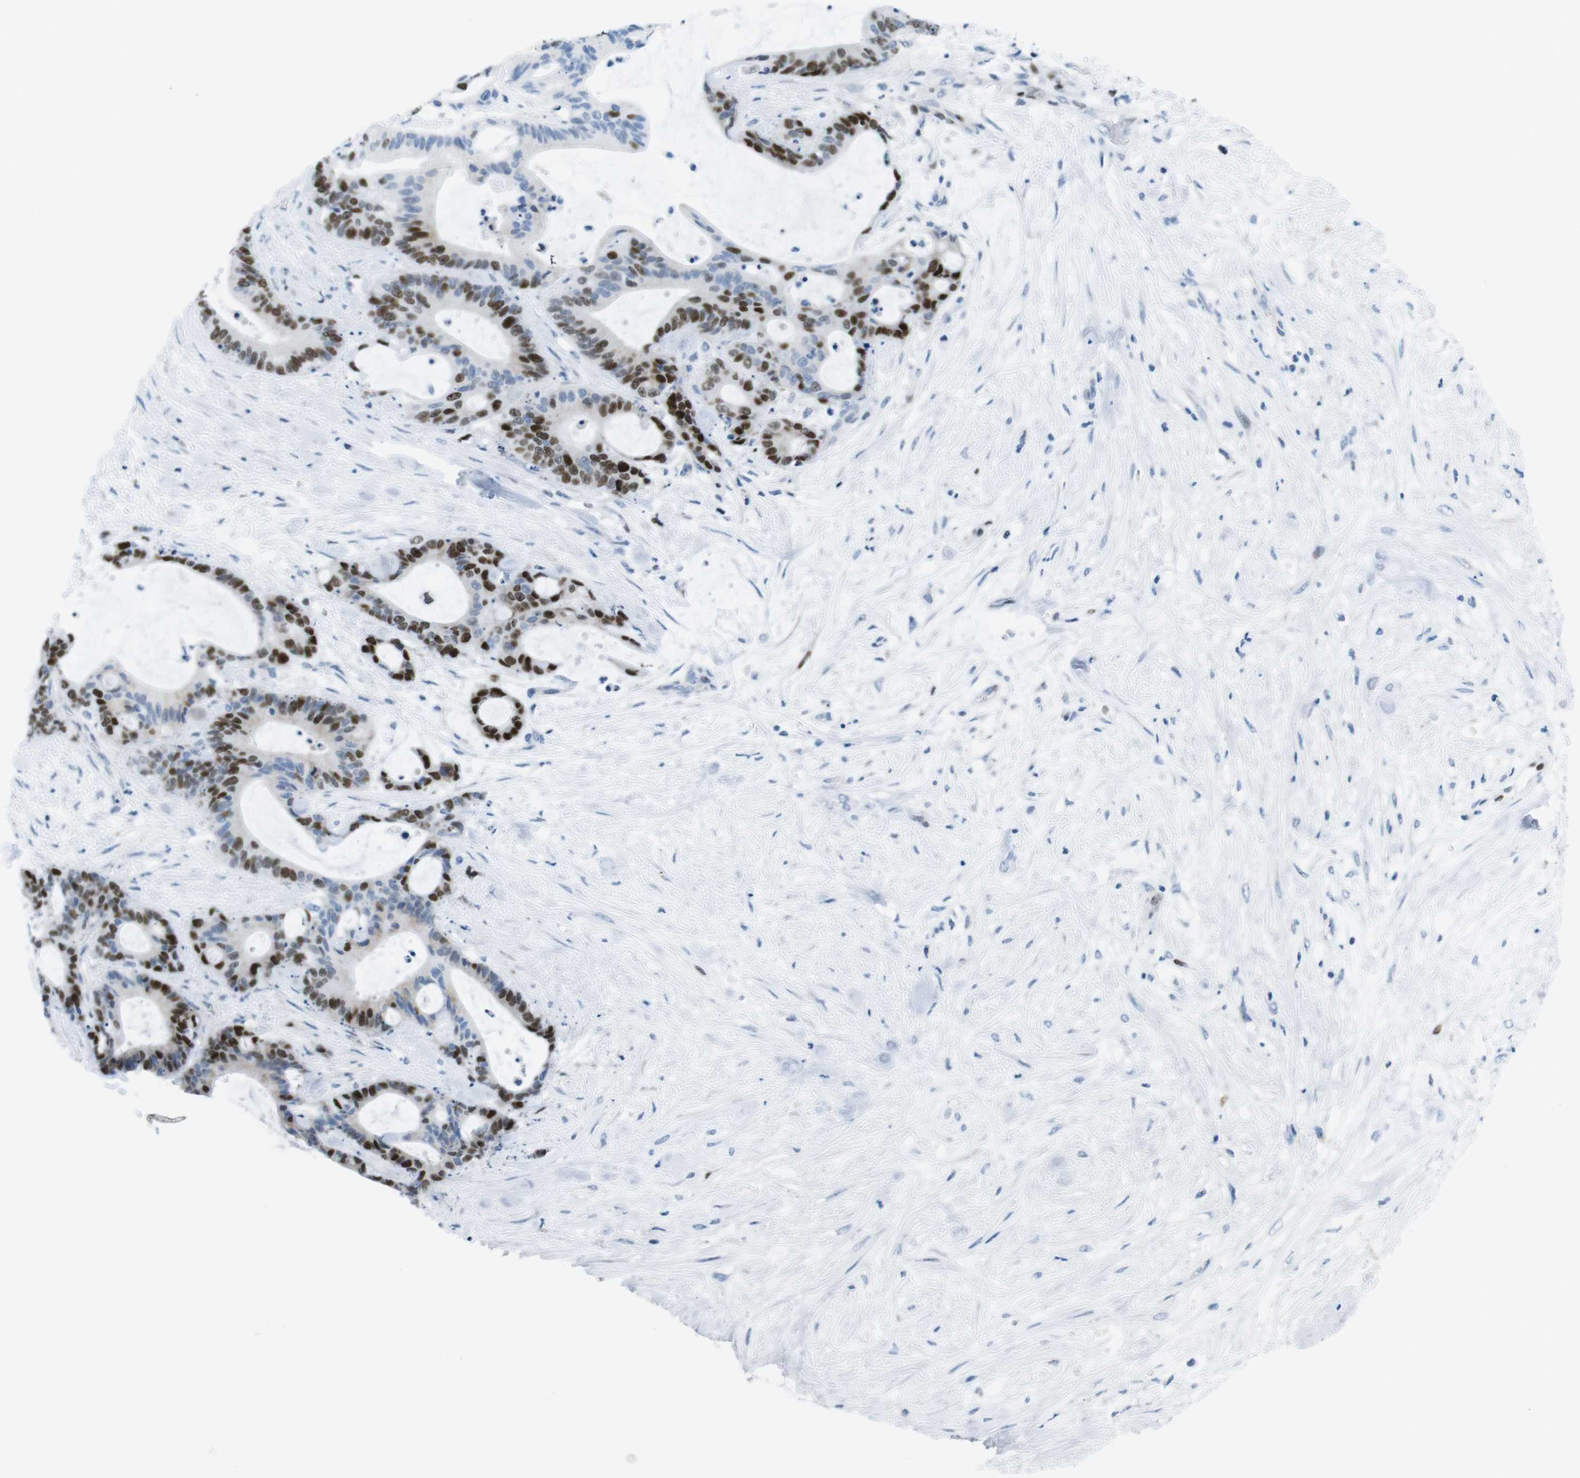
{"staining": {"intensity": "strong", "quantity": ">75%", "location": "nuclear"}, "tissue": "liver cancer", "cell_type": "Tumor cells", "image_type": "cancer", "snomed": [{"axis": "morphology", "description": "Cholangiocarcinoma"}, {"axis": "topography", "description": "Liver"}], "caption": "Protein analysis of cholangiocarcinoma (liver) tissue displays strong nuclear positivity in approximately >75% of tumor cells. Using DAB (brown) and hematoxylin (blue) stains, captured at high magnification using brightfield microscopy.", "gene": "CHAF1A", "patient": {"sex": "female", "age": 73}}